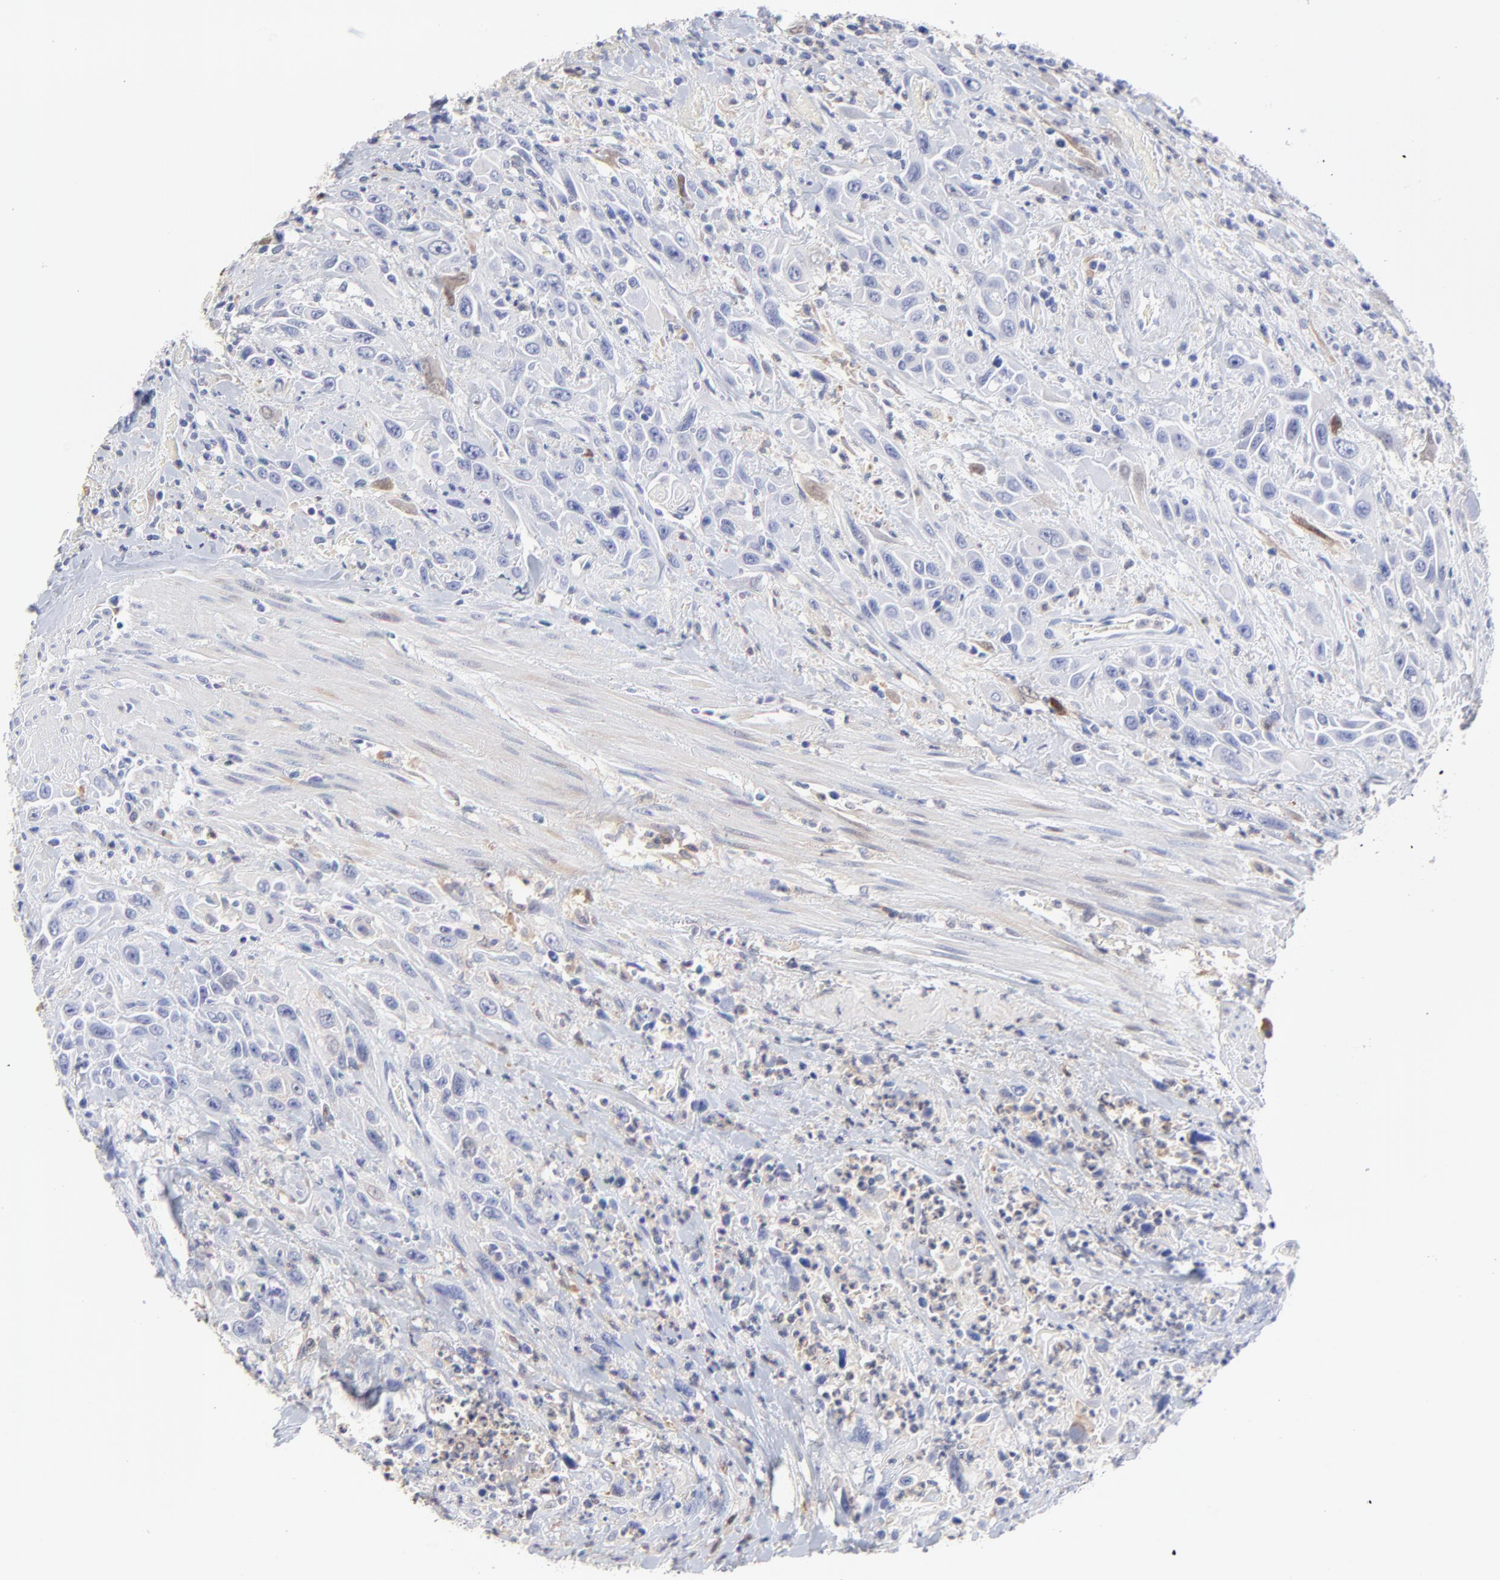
{"staining": {"intensity": "negative", "quantity": "none", "location": "none"}, "tissue": "urothelial cancer", "cell_type": "Tumor cells", "image_type": "cancer", "snomed": [{"axis": "morphology", "description": "Urothelial carcinoma, High grade"}, {"axis": "topography", "description": "Urinary bladder"}], "caption": "A micrograph of high-grade urothelial carcinoma stained for a protein shows no brown staining in tumor cells.", "gene": "SMARCA1", "patient": {"sex": "female", "age": 84}}